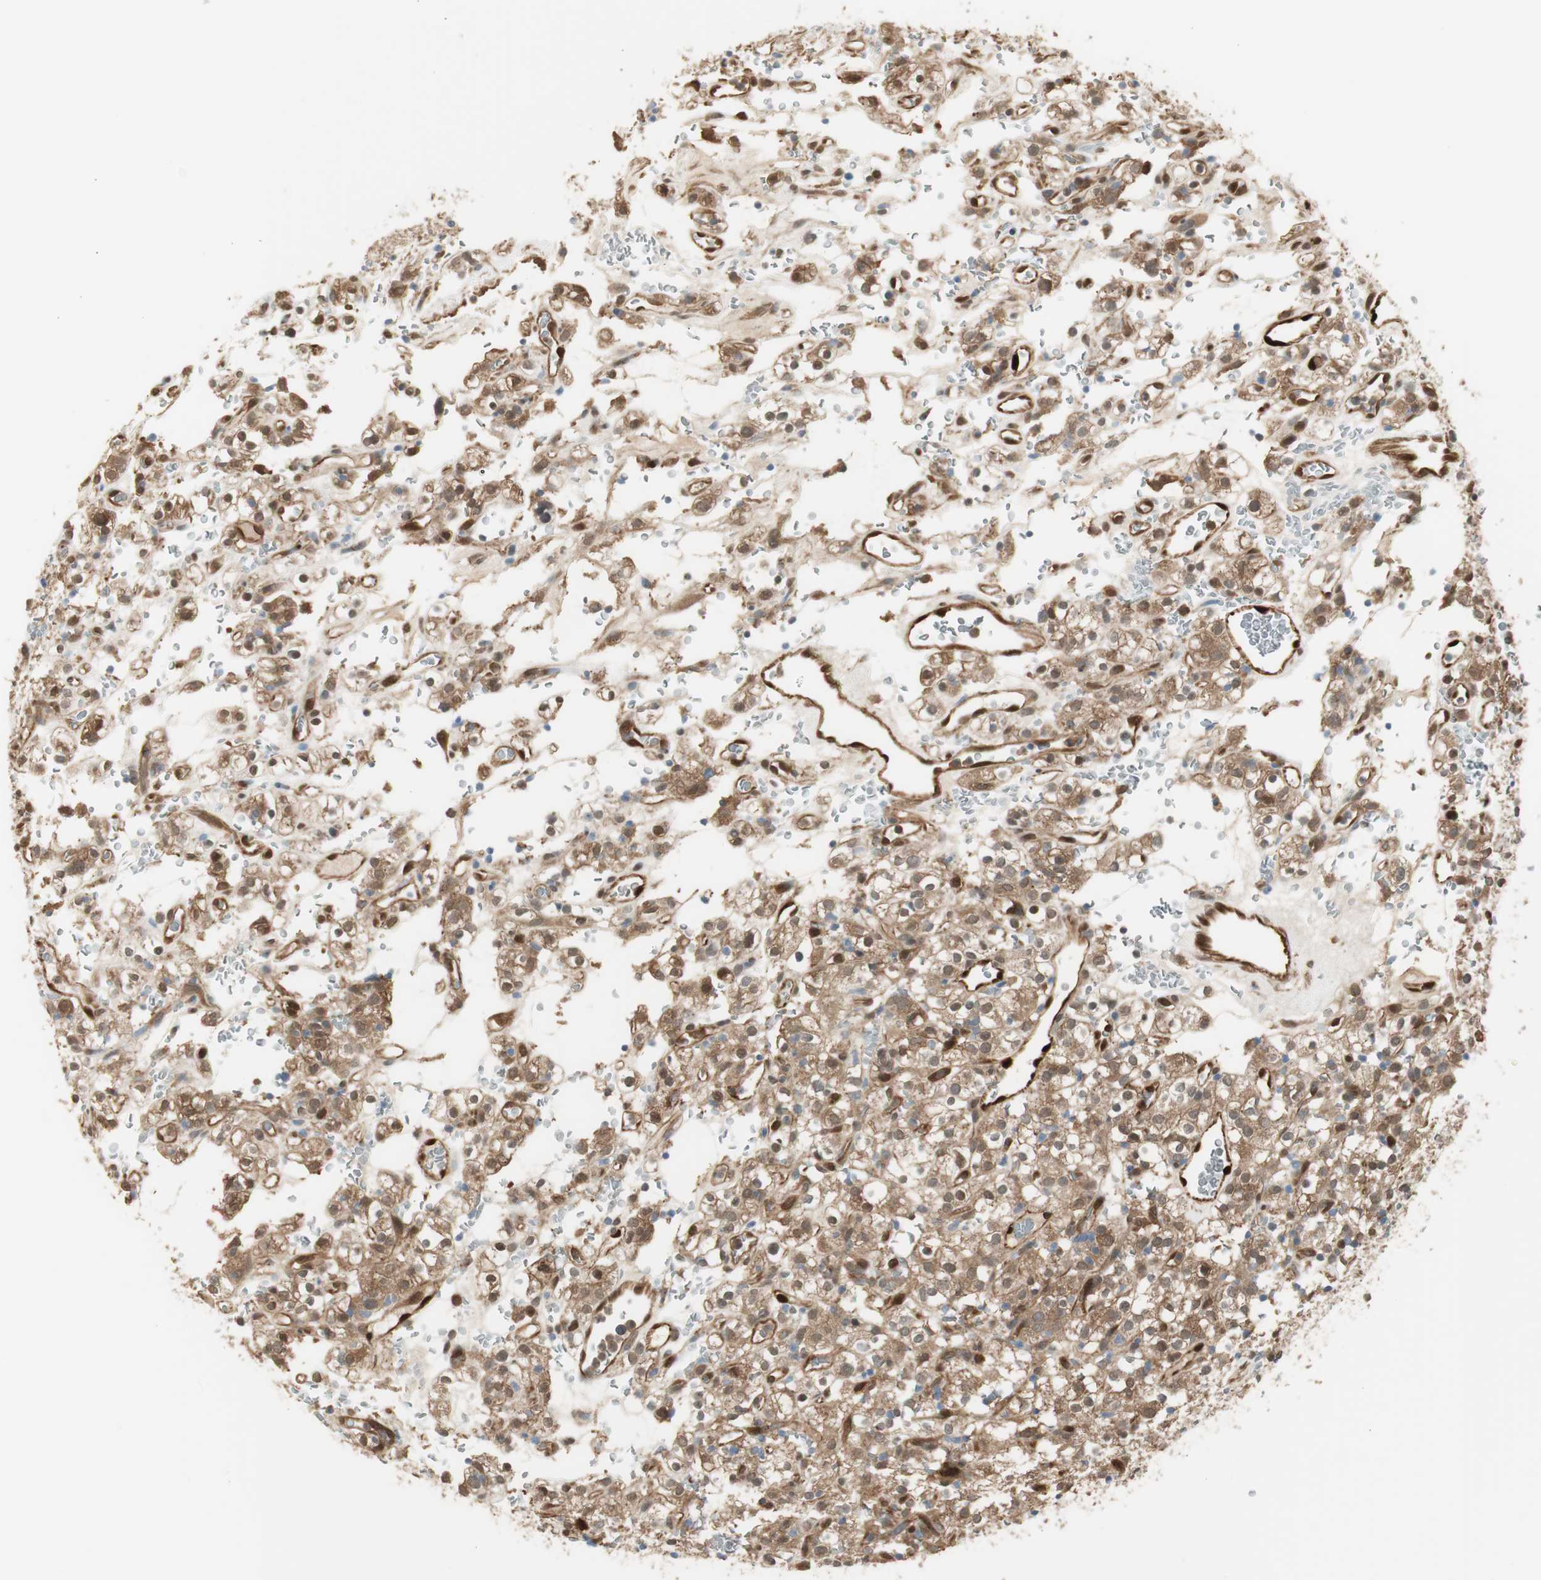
{"staining": {"intensity": "moderate", "quantity": ">75%", "location": "cytoplasmic/membranous,nuclear"}, "tissue": "renal cancer", "cell_type": "Tumor cells", "image_type": "cancer", "snomed": [{"axis": "morphology", "description": "Normal tissue, NOS"}, {"axis": "morphology", "description": "Adenocarcinoma, NOS"}, {"axis": "topography", "description": "Kidney"}], "caption": "Immunohistochemistry (IHC) of adenocarcinoma (renal) shows medium levels of moderate cytoplasmic/membranous and nuclear staining in approximately >75% of tumor cells. (DAB IHC with brightfield microscopy, high magnification).", "gene": "SERPINB6", "patient": {"sex": "female", "age": 72}}